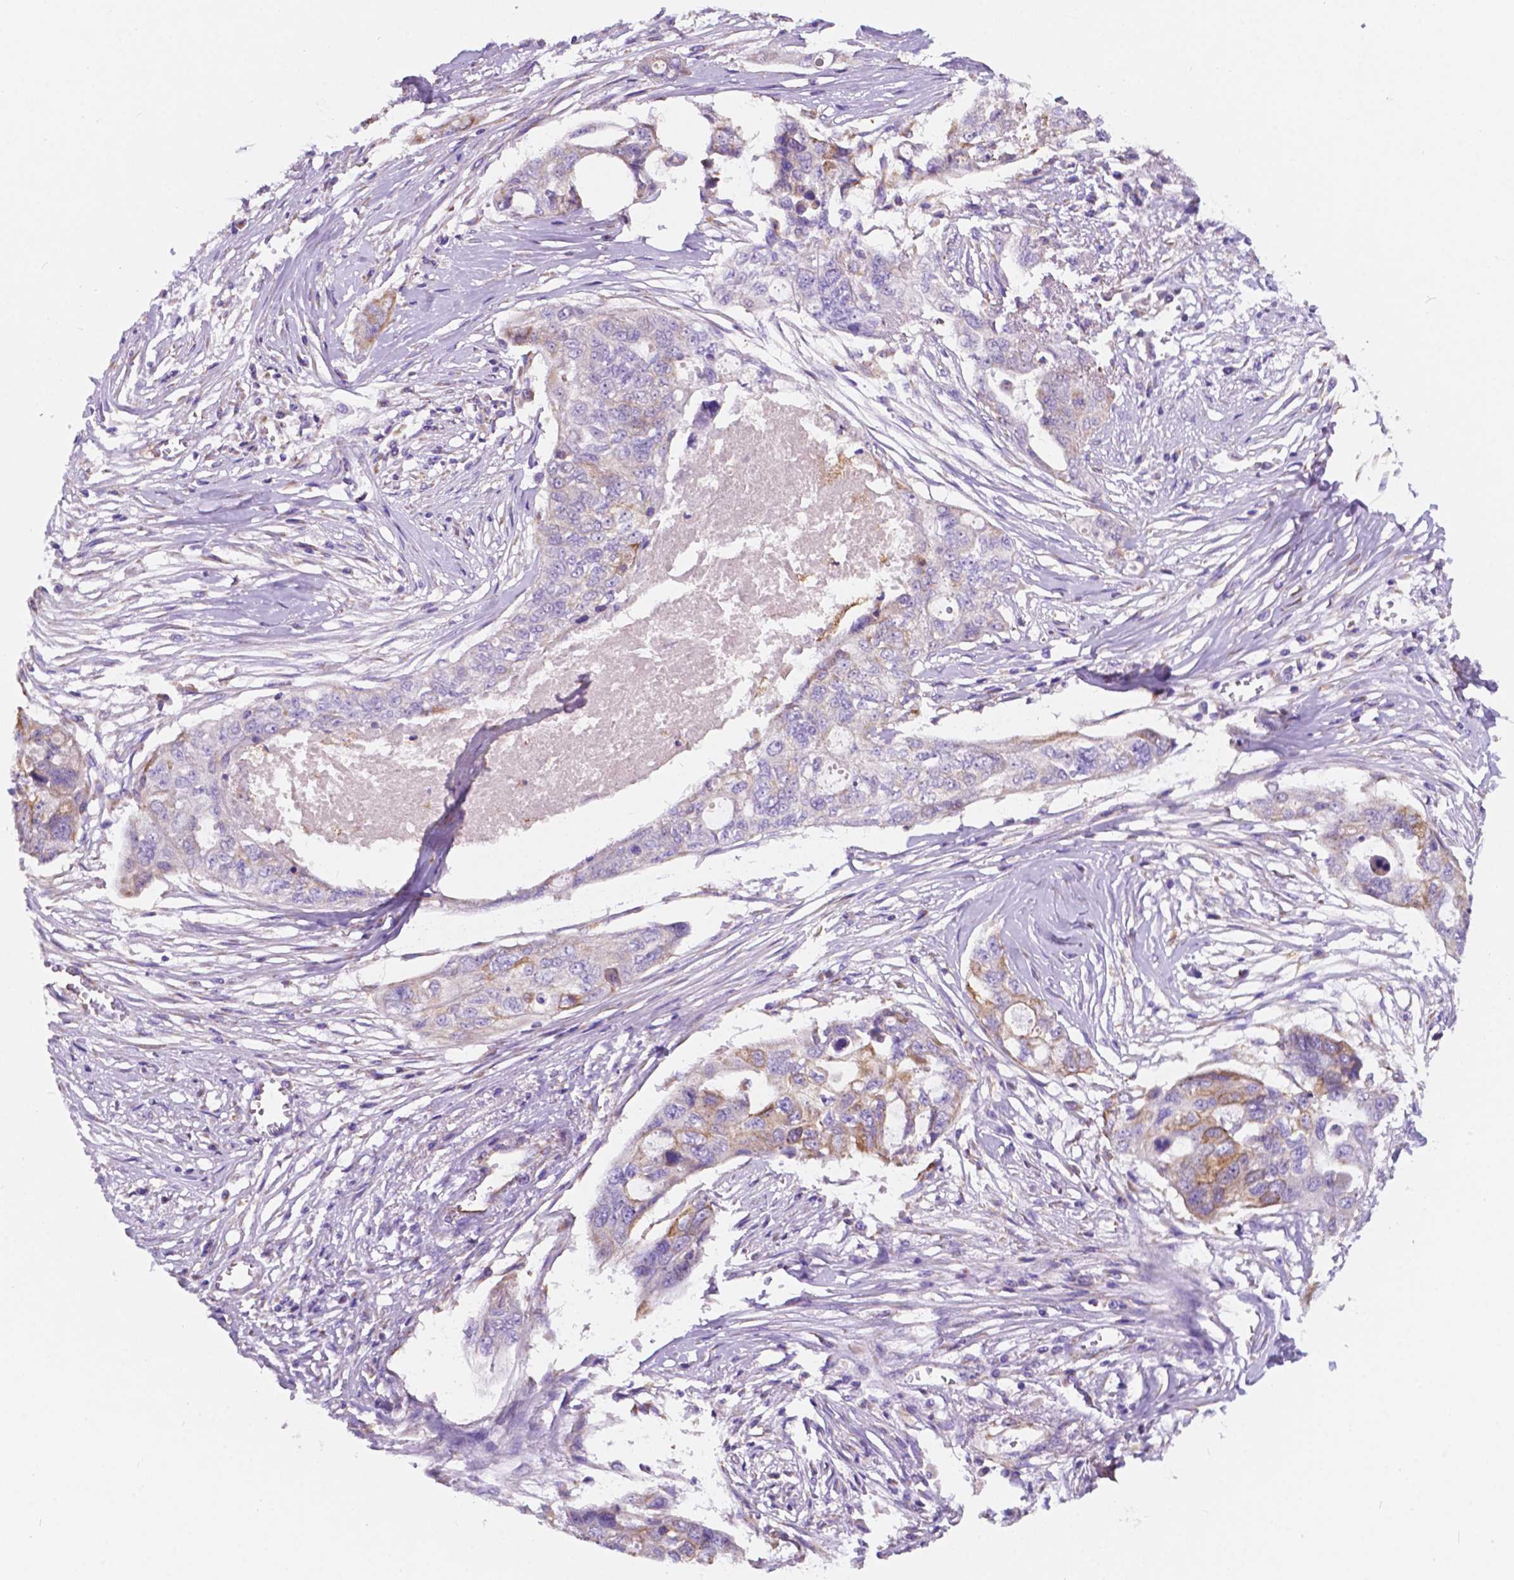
{"staining": {"intensity": "moderate", "quantity": "<25%", "location": "cytoplasmic/membranous"}, "tissue": "ovarian cancer", "cell_type": "Tumor cells", "image_type": "cancer", "snomed": [{"axis": "morphology", "description": "Carcinoma, endometroid"}, {"axis": "topography", "description": "Ovary"}], "caption": "Protein expression analysis of endometroid carcinoma (ovarian) demonstrates moderate cytoplasmic/membranous expression in about <25% of tumor cells.", "gene": "TRPV5", "patient": {"sex": "female", "age": 70}}